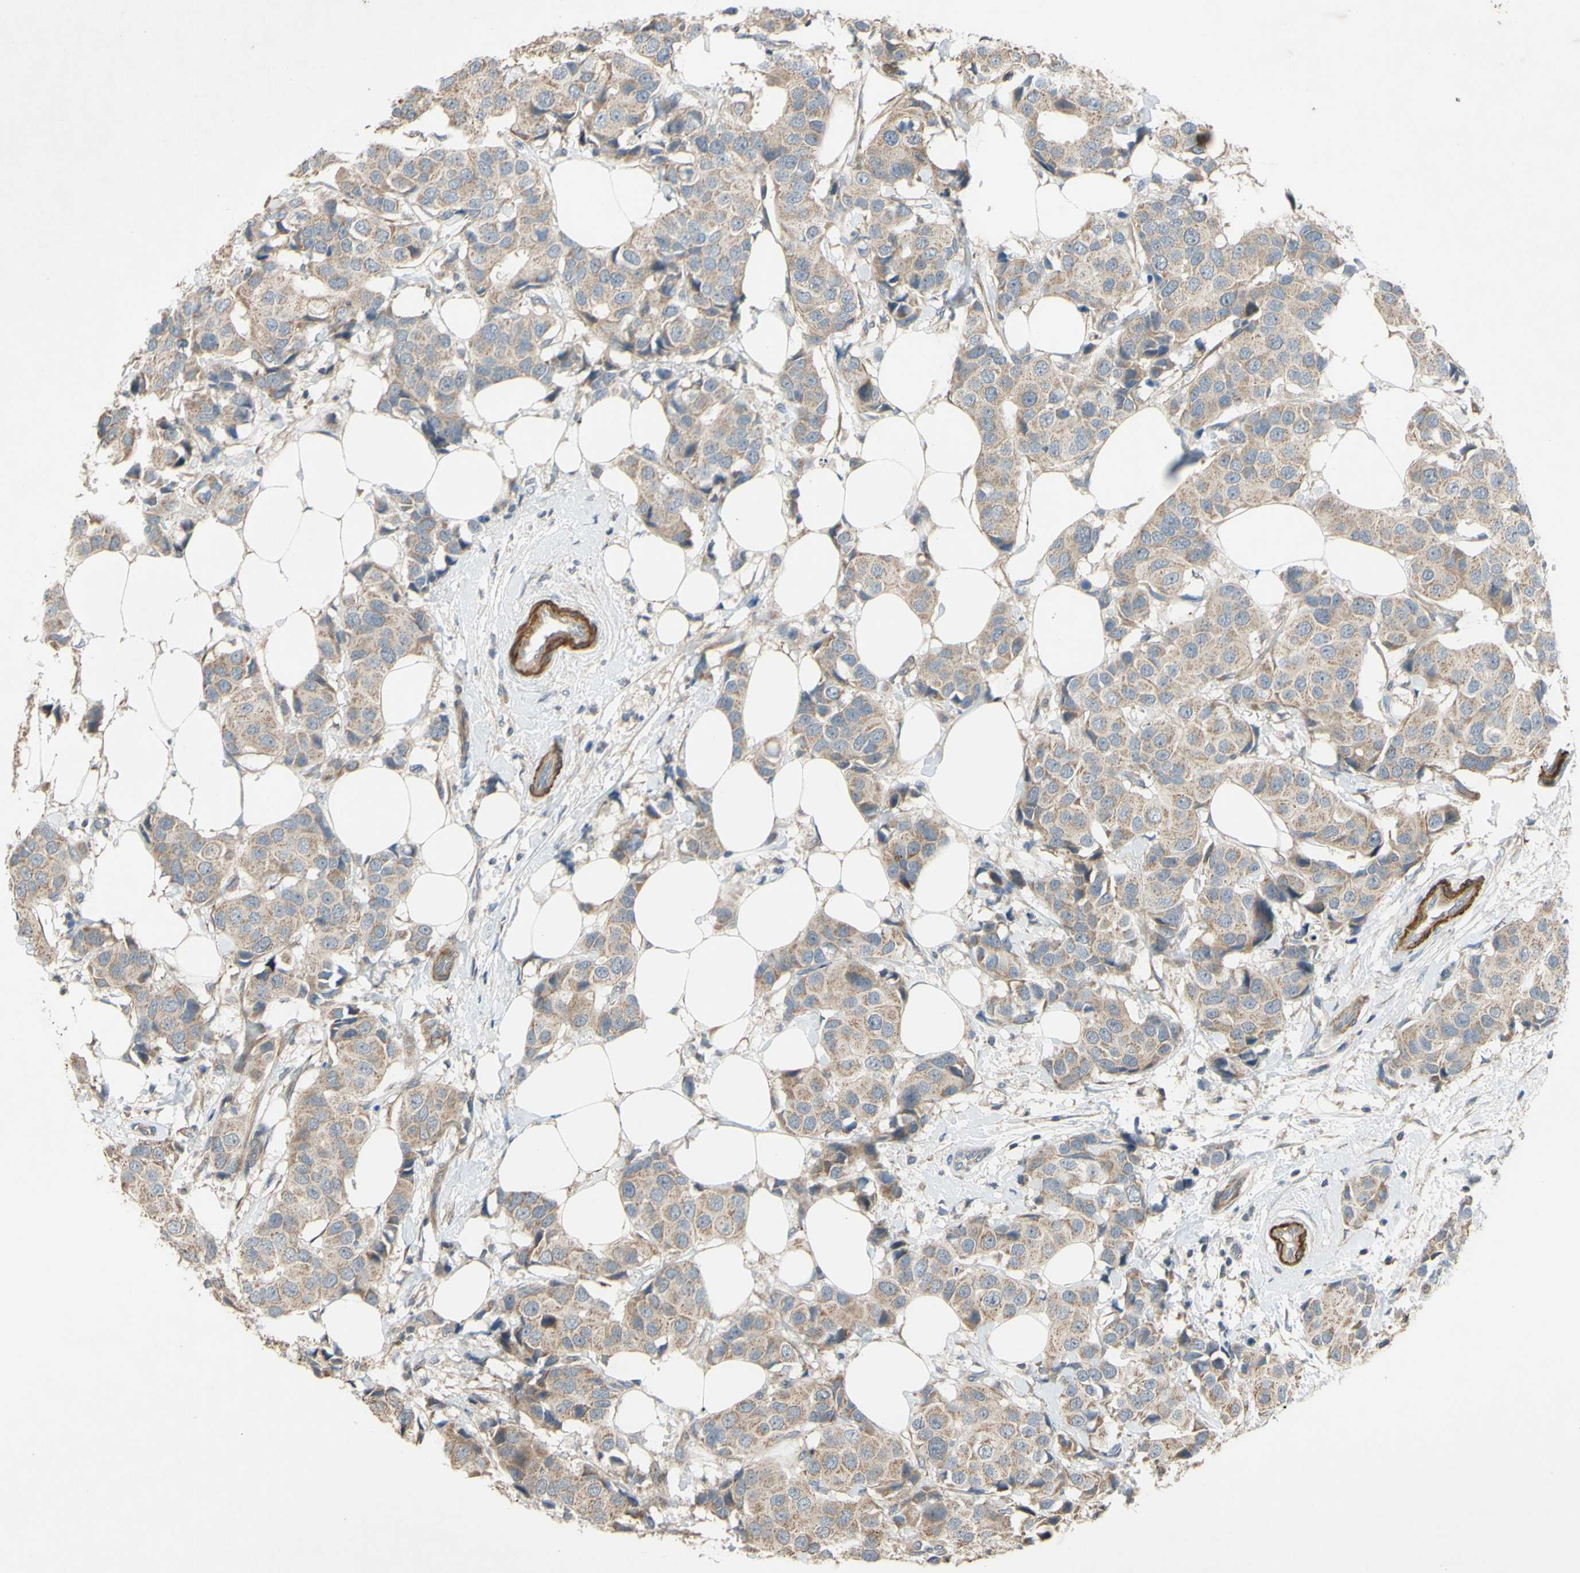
{"staining": {"intensity": "moderate", "quantity": ">75%", "location": "cytoplasmic/membranous"}, "tissue": "breast cancer", "cell_type": "Tumor cells", "image_type": "cancer", "snomed": [{"axis": "morphology", "description": "Normal tissue, NOS"}, {"axis": "morphology", "description": "Duct carcinoma"}, {"axis": "topography", "description": "Breast"}], "caption": "Protein analysis of breast cancer (infiltrating ductal carcinoma) tissue shows moderate cytoplasmic/membranous expression in about >75% of tumor cells.", "gene": "PARD6A", "patient": {"sex": "female", "age": 39}}